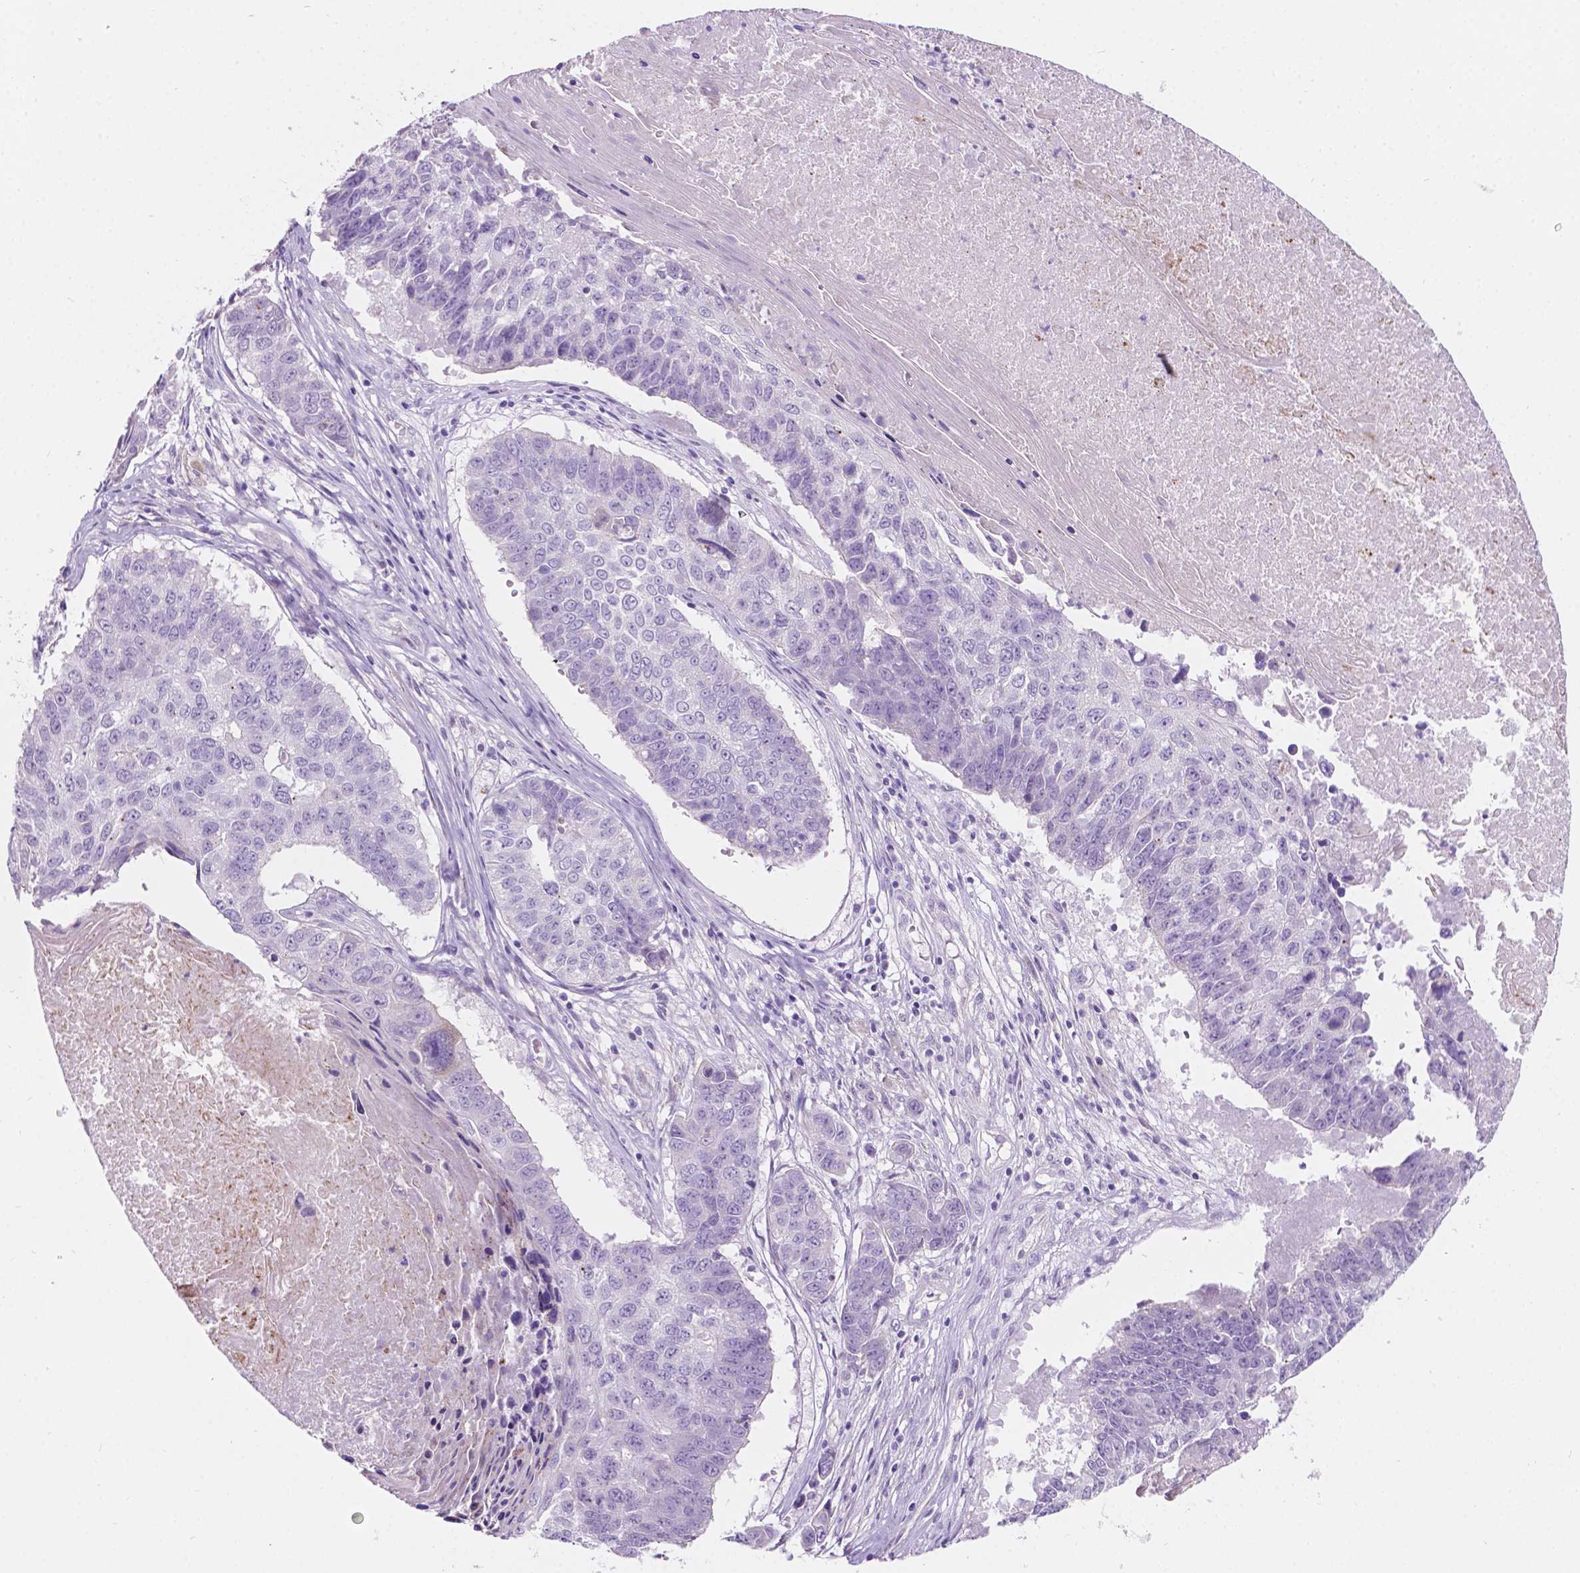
{"staining": {"intensity": "negative", "quantity": "none", "location": "none"}, "tissue": "lung cancer", "cell_type": "Tumor cells", "image_type": "cancer", "snomed": [{"axis": "morphology", "description": "Squamous cell carcinoma, NOS"}, {"axis": "topography", "description": "Lung"}], "caption": "DAB immunohistochemical staining of lung cancer (squamous cell carcinoma) reveals no significant positivity in tumor cells.", "gene": "NOS1AP", "patient": {"sex": "male", "age": 73}}